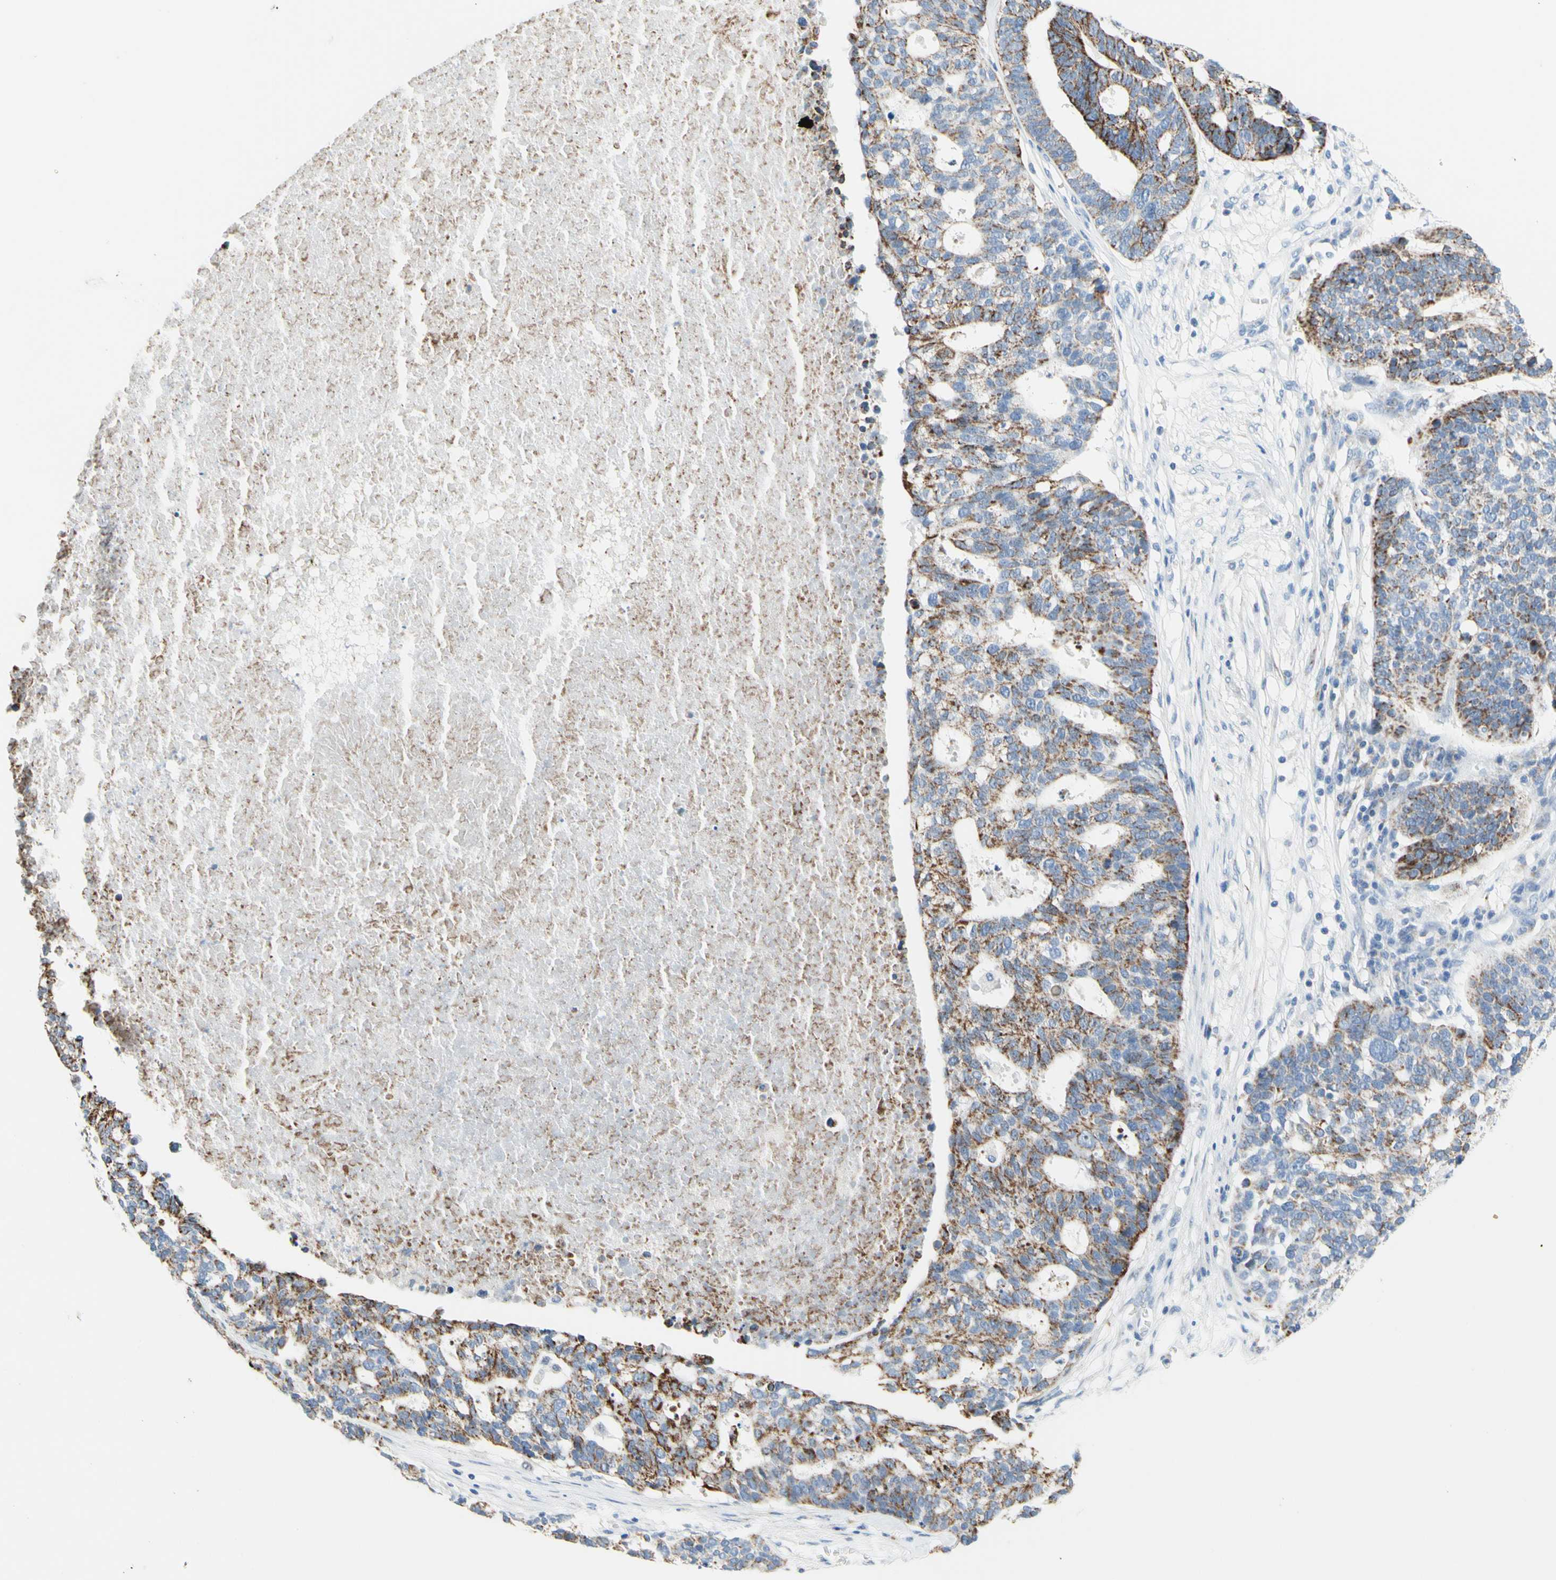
{"staining": {"intensity": "moderate", "quantity": "25%-75%", "location": "cytoplasmic/membranous"}, "tissue": "ovarian cancer", "cell_type": "Tumor cells", "image_type": "cancer", "snomed": [{"axis": "morphology", "description": "Cystadenocarcinoma, serous, NOS"}, {"axis": "topography", "description": "Ovary"}], "caption": "Ovarian cancer stained with IHC exhibits moderate cytoplasmic/membranous expression in approximately 25%-75% of tumor cells.", "gene": "CYSLTR1", "patient": {"sex": "female", "age": 59}}